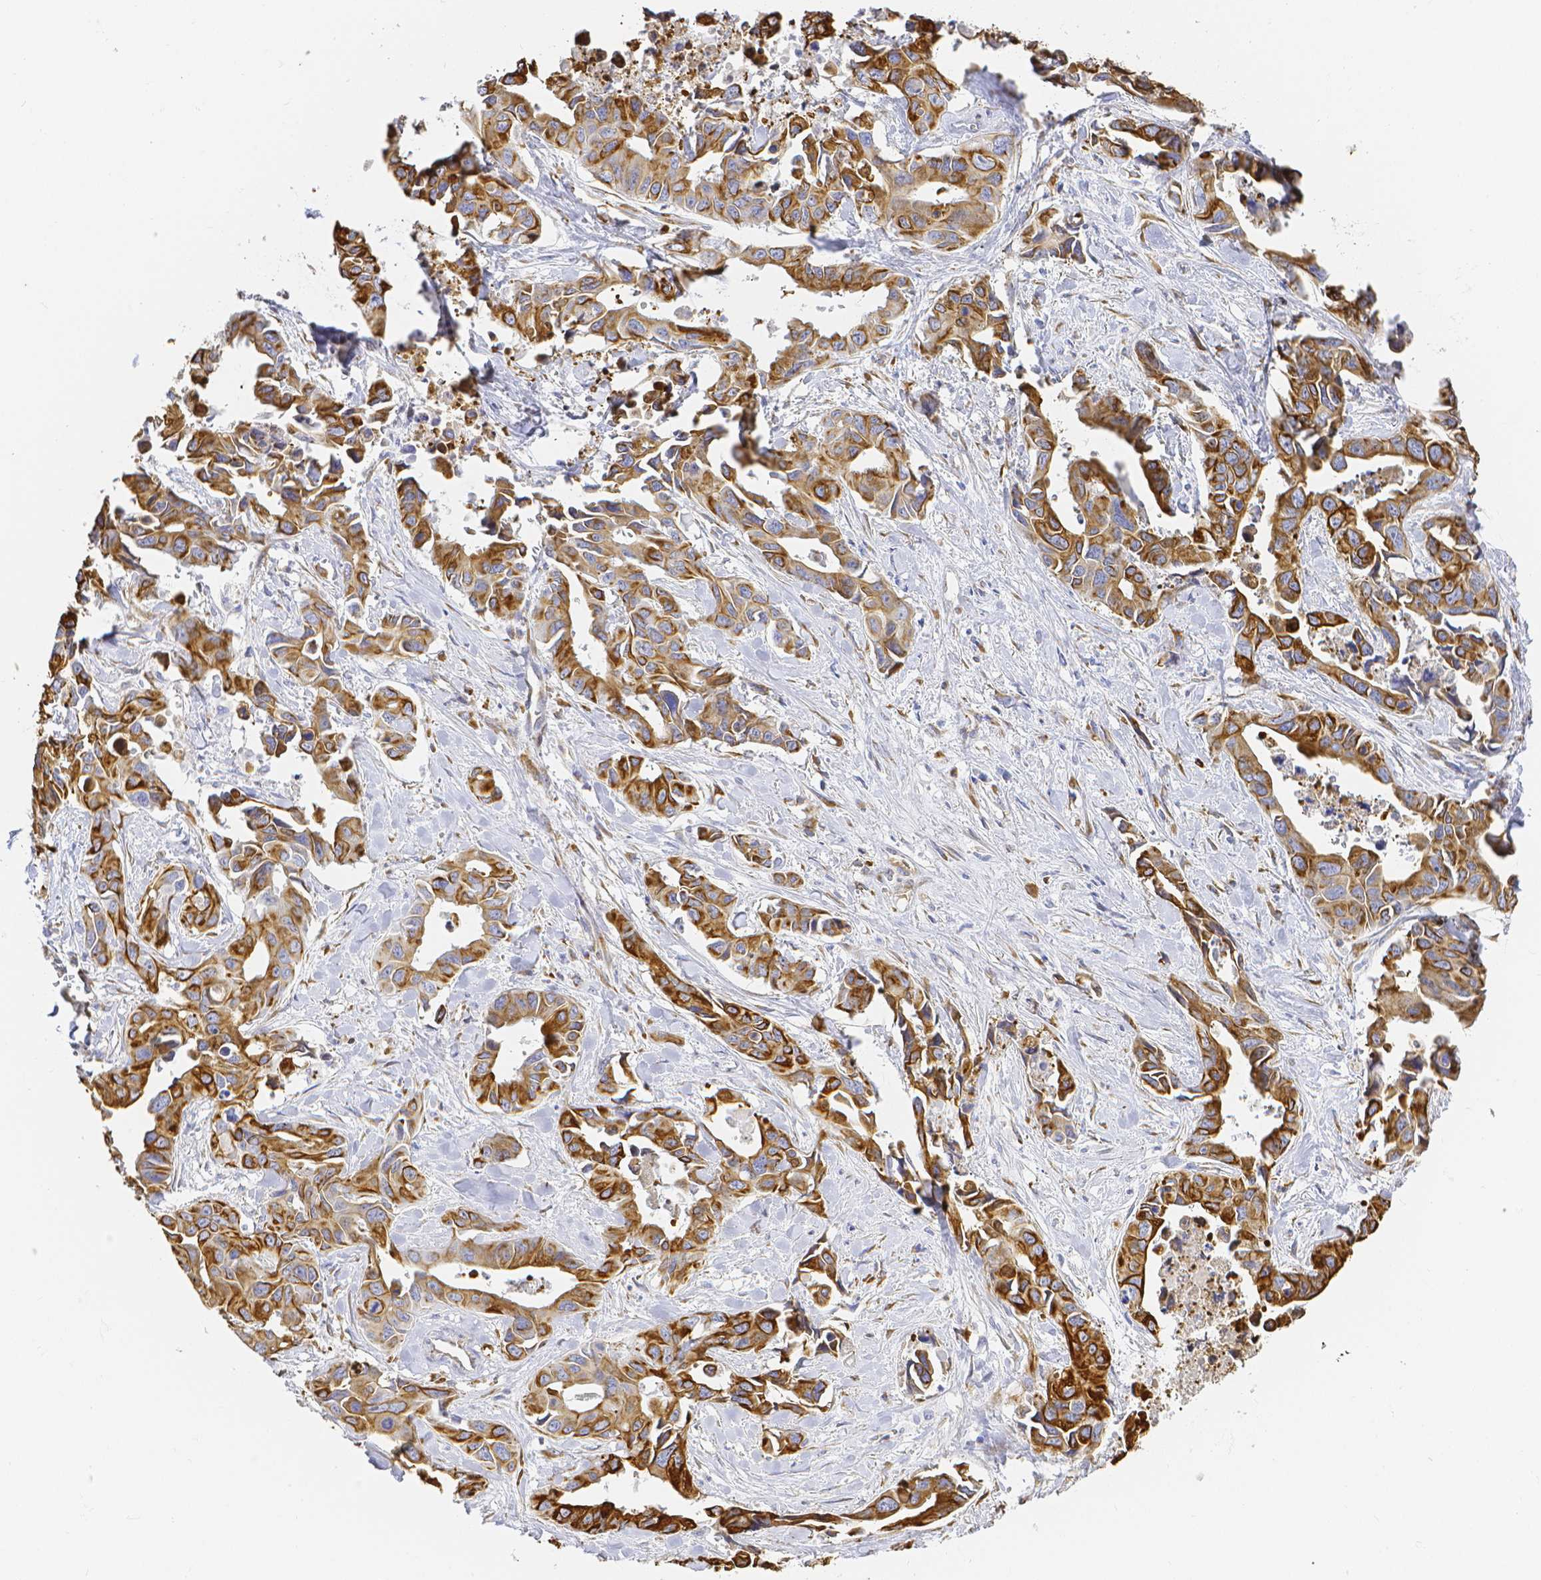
{"staining": {"intensity": "moderate", "quantity": "<25%", "location": "cytoplasmic/membranous"}, "tissue": "lung cancer", "cell_type": "Tumor cells", "image_type": "cancer", "snomed": [{"axis": "morphology", "description": "Adenocarcinoma, NOS"}, {"axis": "topography", "description": "Lung"}], "caption": "Lung adenocarcinoma tissue exhibits moderate cytoplasmic/membranous staining in approximately <25% of tumor cells, visualized by immunohistochemistry. The staining was performed using DAB (3,3'-diaminobenzidine), with brown indicating positive protein expression. Nuclei are stained blue with hematoxylin.", "gene": "SMURF1", "patient": {"sex": "male", "age": 64}}